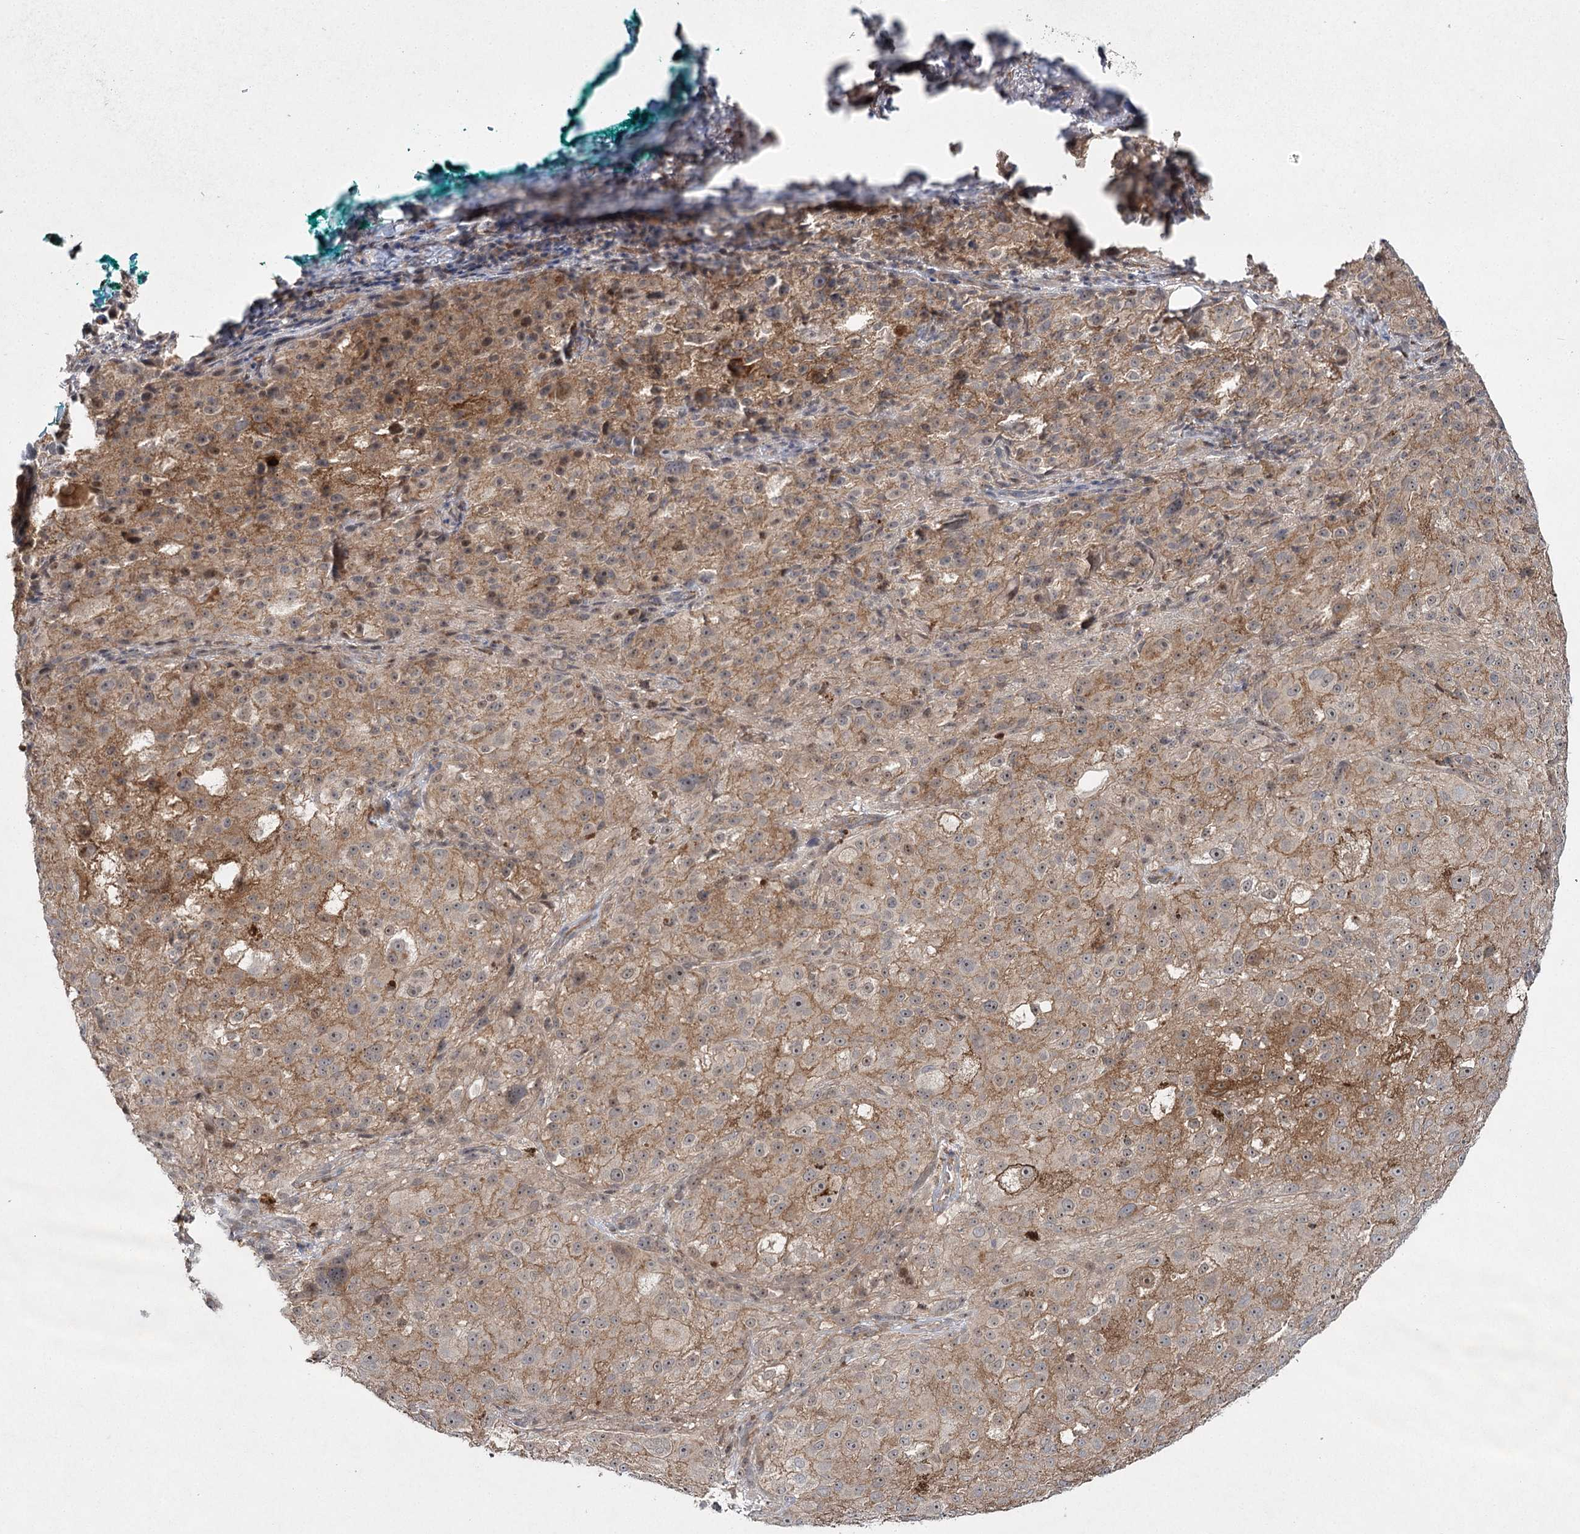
{"staining": {"intensity": "weak", "quantity": "25%-75%", "location": "cytoplasmic/membranous"}, "tissue": "melanoma", "cell_type": "Tumor cells", "image_type": "cancer", "snomed": [{"axis": "morphology", "description": "Necrosis, NOS"}, {"axis": "morphology", "description": "Malignant melanoma, NOS"}, {"axis": "topography", "description": "Skin"}], "caption": "A low amount of weak cytoplasmic/membranous expression is appreciated in approximately 25%-75% of tumor cells in malignant melanoma tissue.", "gene": "WDR44", "patient": {"sex": "female", "age": 87}}